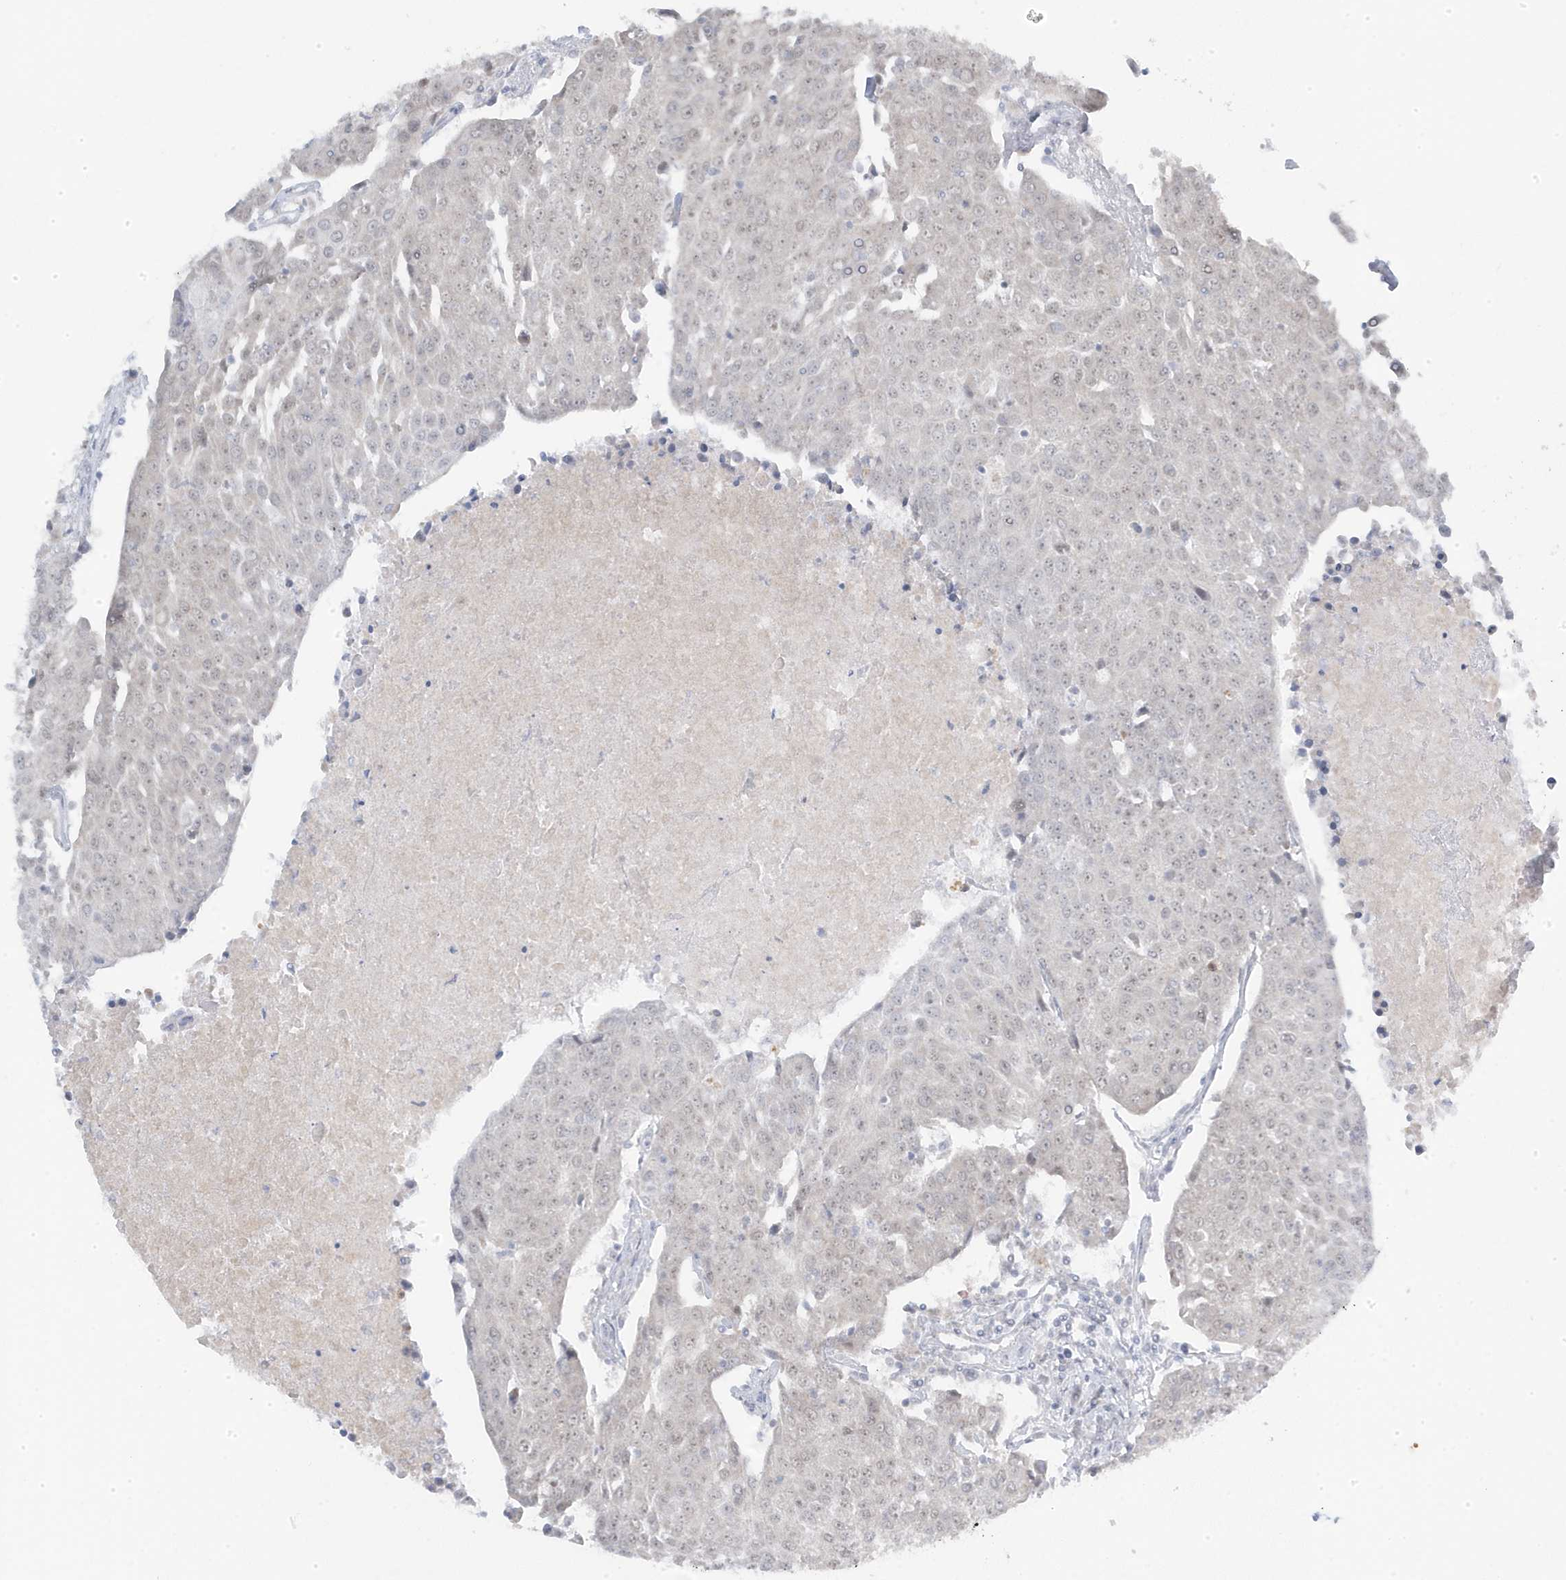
{"staining": {"intensity": "weak", "quantity": "<25%", "location": "nuclear"}, "tissue": "urothelial cancer", "cell_type": "Tumor cells", "image_type": "cancer", "snomed": [{"axis": "morphology", "description": "Urothelial carcinoma, High grade"}, {"axis": "topography", "description": "Urinary bladder"}], "caption": "DAB (3,3'-diaminobenzidine) immunohistochemical staining of urothelial cancer displays no significant expression in tumor cells.", "gene": "TSEN15", "patient": {"sex": "female", "age": 85}}